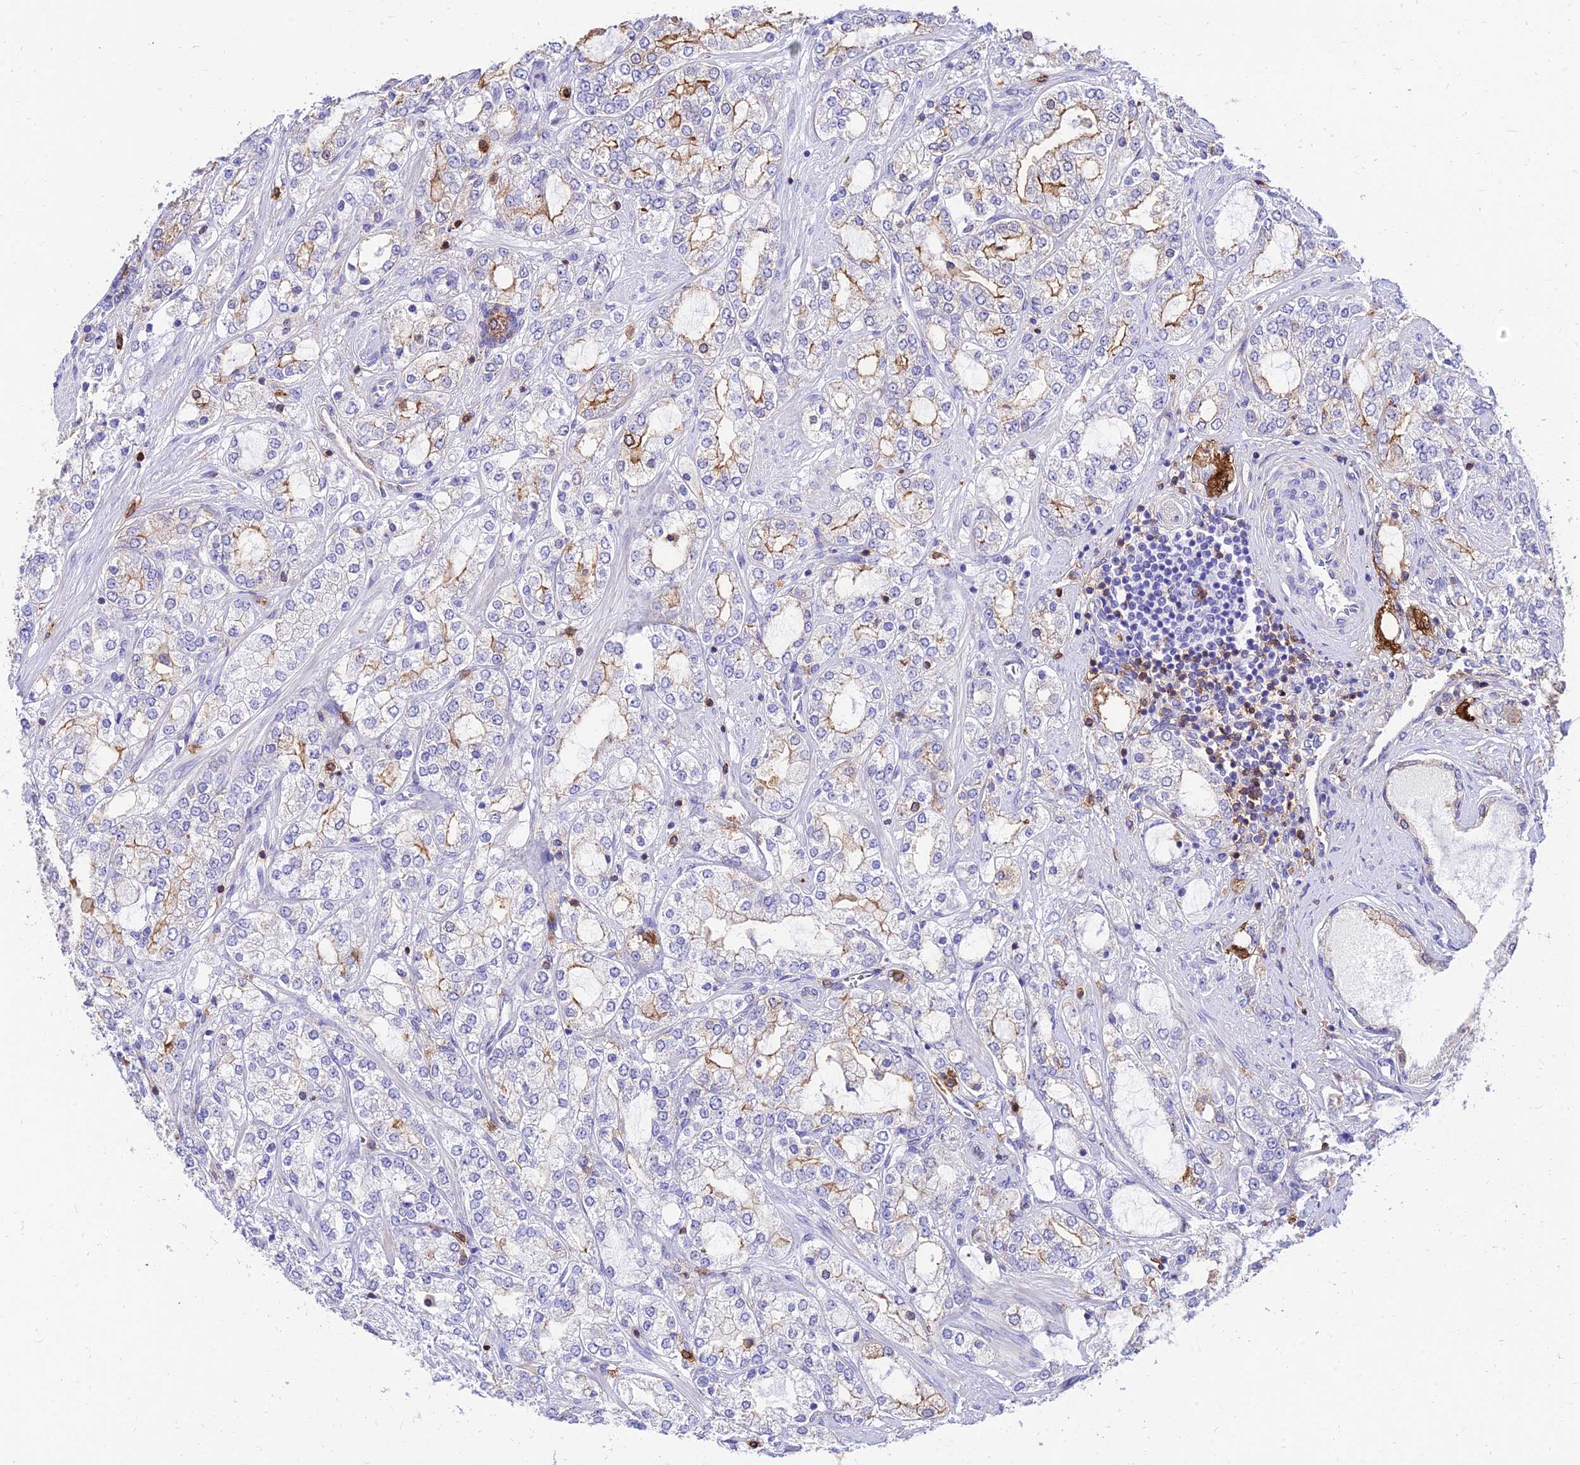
{"staining": {"intensity": "negative", "quantity": "none", "location": "none"}, "tissue": "prostate cancer", "cell_type": "Tumor cells", "image_type": "cancer", "snomed": [{"axis": "morphology", "description": "Adenocarcinoma, High grade"}, {"axis": "topography", "description": "Prostate"}], "caption": "Immunohistochemical staining of human high-grade adenocarcinoma (prostate) displays no significant positivity in tumor cells.", "gene": "SREK1IP1", "patient": {"sex": "male", "age": 64}}